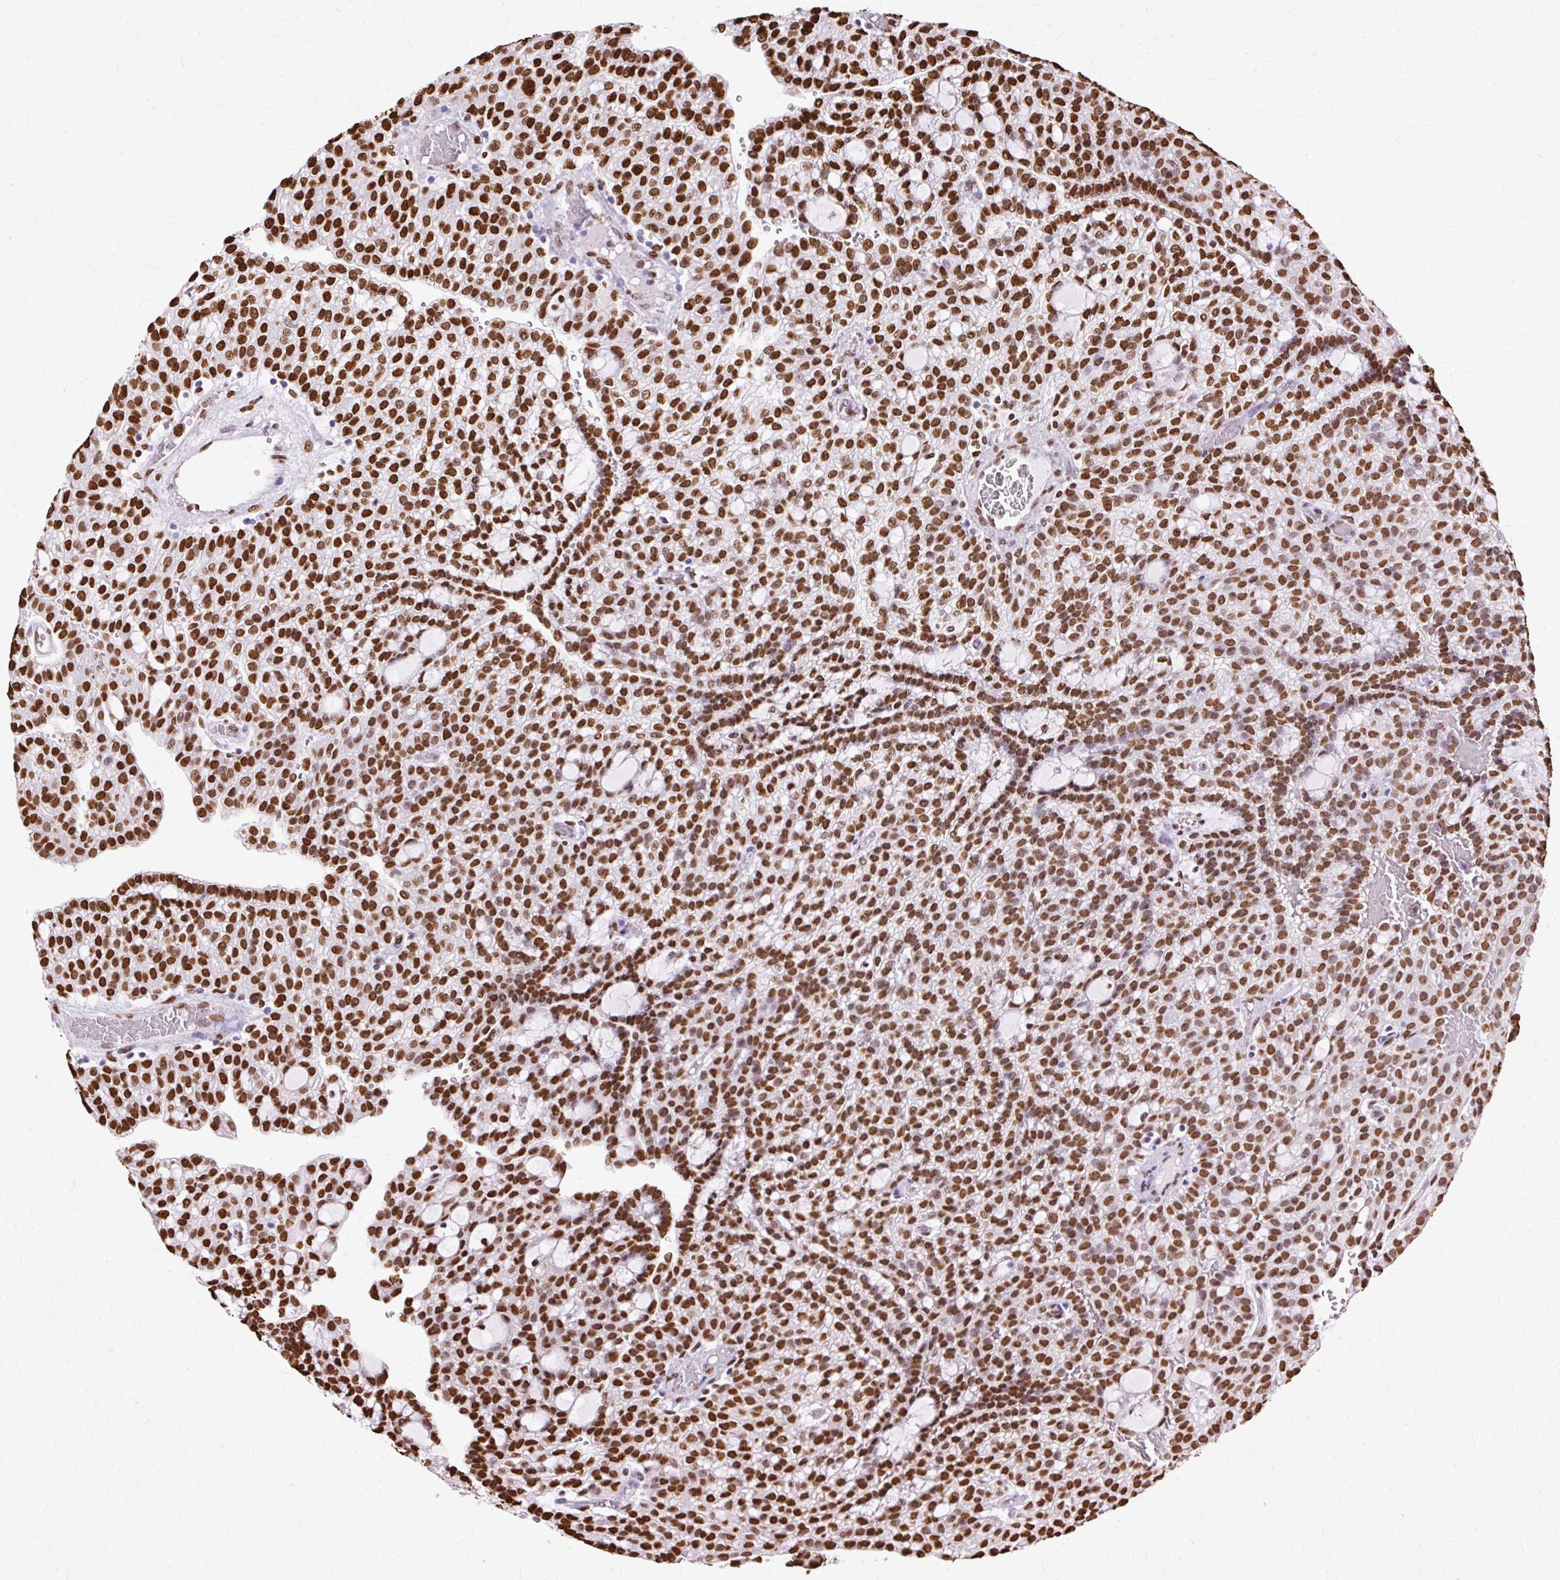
{"staining": {"intensity": "strong", "quantity": ">75%", "location": "nuclear"}, "tissue": "renal cancer", "cell_type": "Tumor cells", "image_type": "cancer", "snomed": [{"axis": "morphology", "description": "Adenocarcinoma, NOS"}, {"axis": "topography", "description": "Kidney"}], "caption": "A high-resolution micrograph shows immunohistochemistry (IHC) staining of renal cancer (adenocarcinoma), which exhibits strong nuclear positivity in approximately >75% of tumor cells. (DAB IHC with brightfield microscopy, high magnification).", "gene": "TMEM184C", "patient": {"sex": "male", "age": 63}}